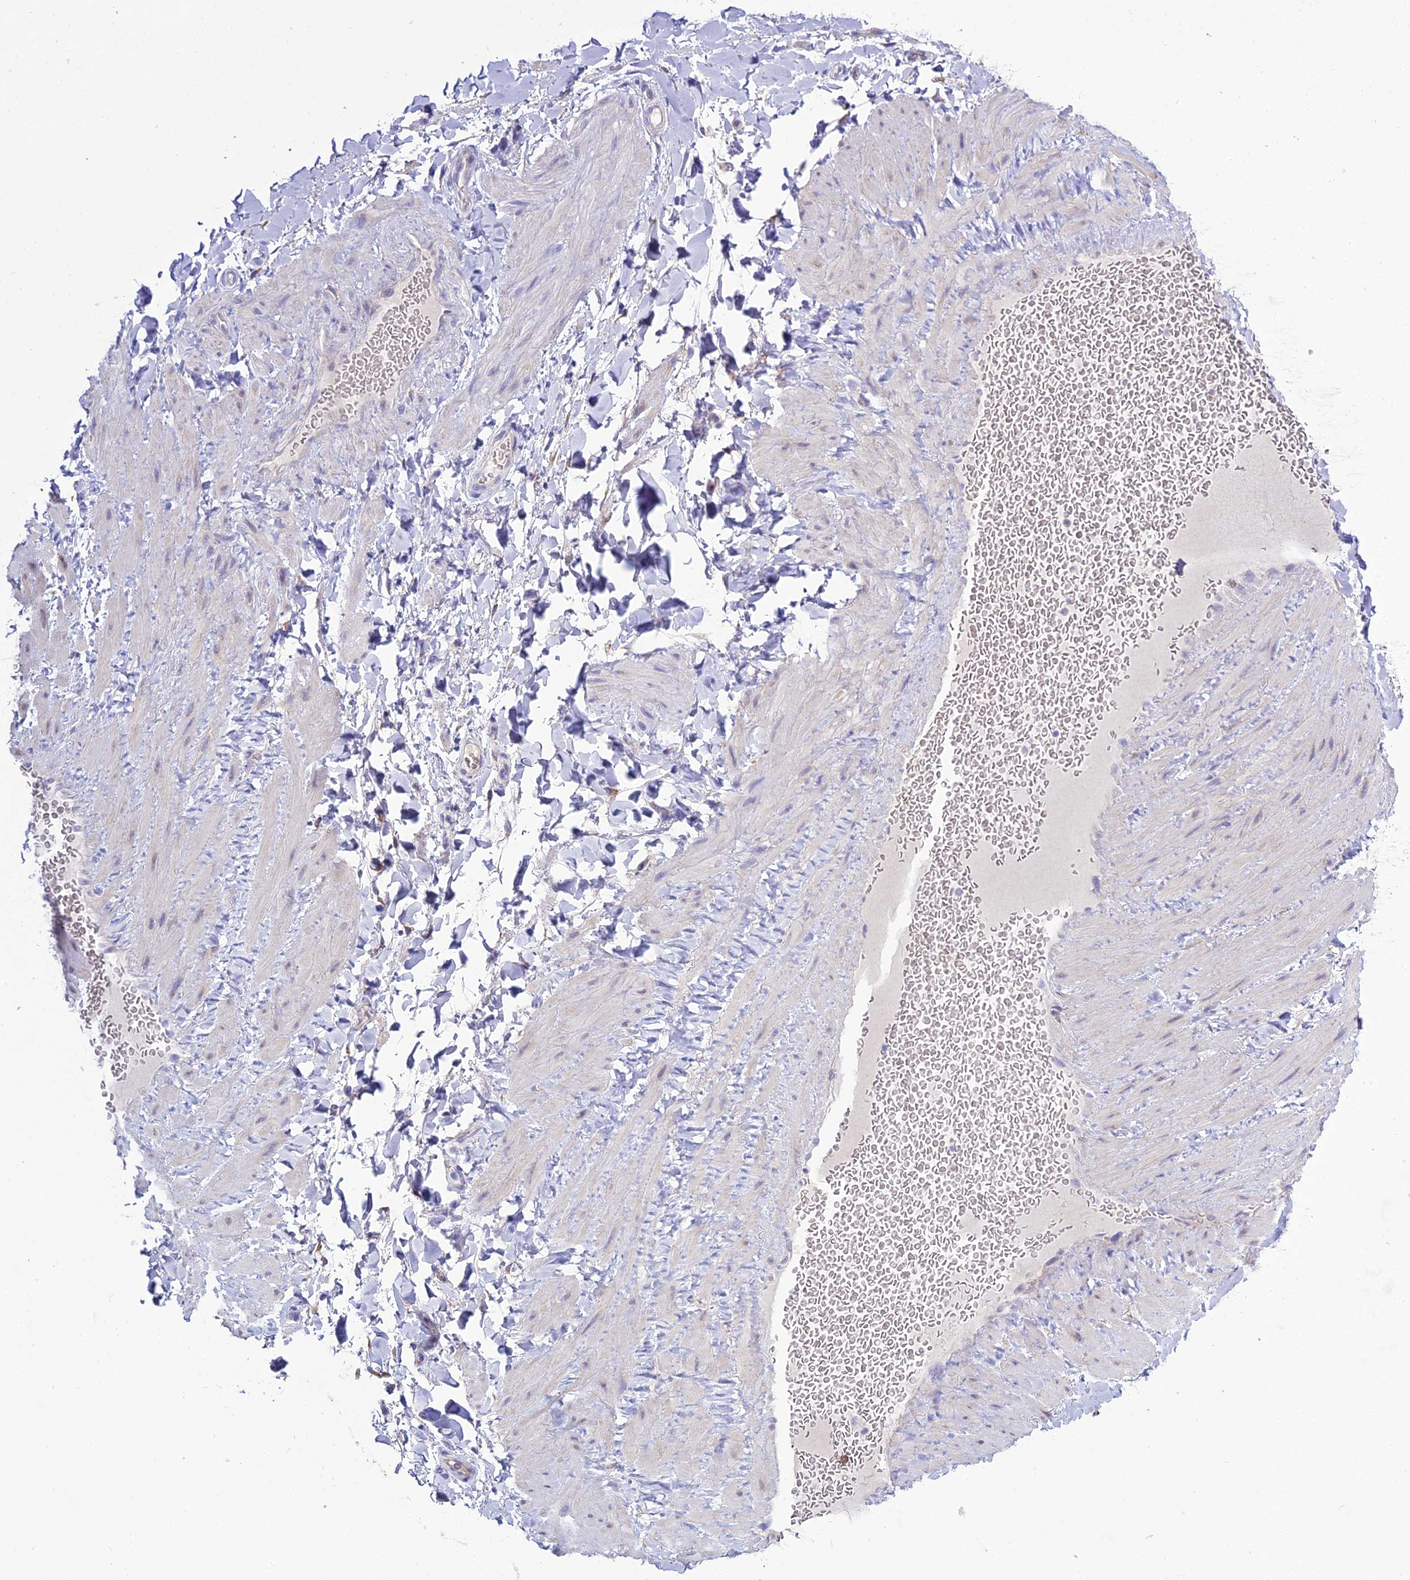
{"staining": {"intensity": "negative", "quantity": "none", "location": "none"}, "tissue": "adipose tissue", "cell_type": "Adipocytes", "image_type": "normal", "snomed": [{"axis": "morphology", "description": "Normal tissue, NOS"}, {"axis": "topography", "description": "Soft tissue"}, {"axis": "topography", "description": "Vascular tissue"}], "caption": "DAB immunohistochemical staining of benign adipose tissue shows no significant positivity in adipocytes. (DAB (3,3'-diaminobenzidine) IHC visualized using brightfield microscopy, high magnification).", "gene": "OR1Q1", "patient": {"sex": "male", "age": 54}}